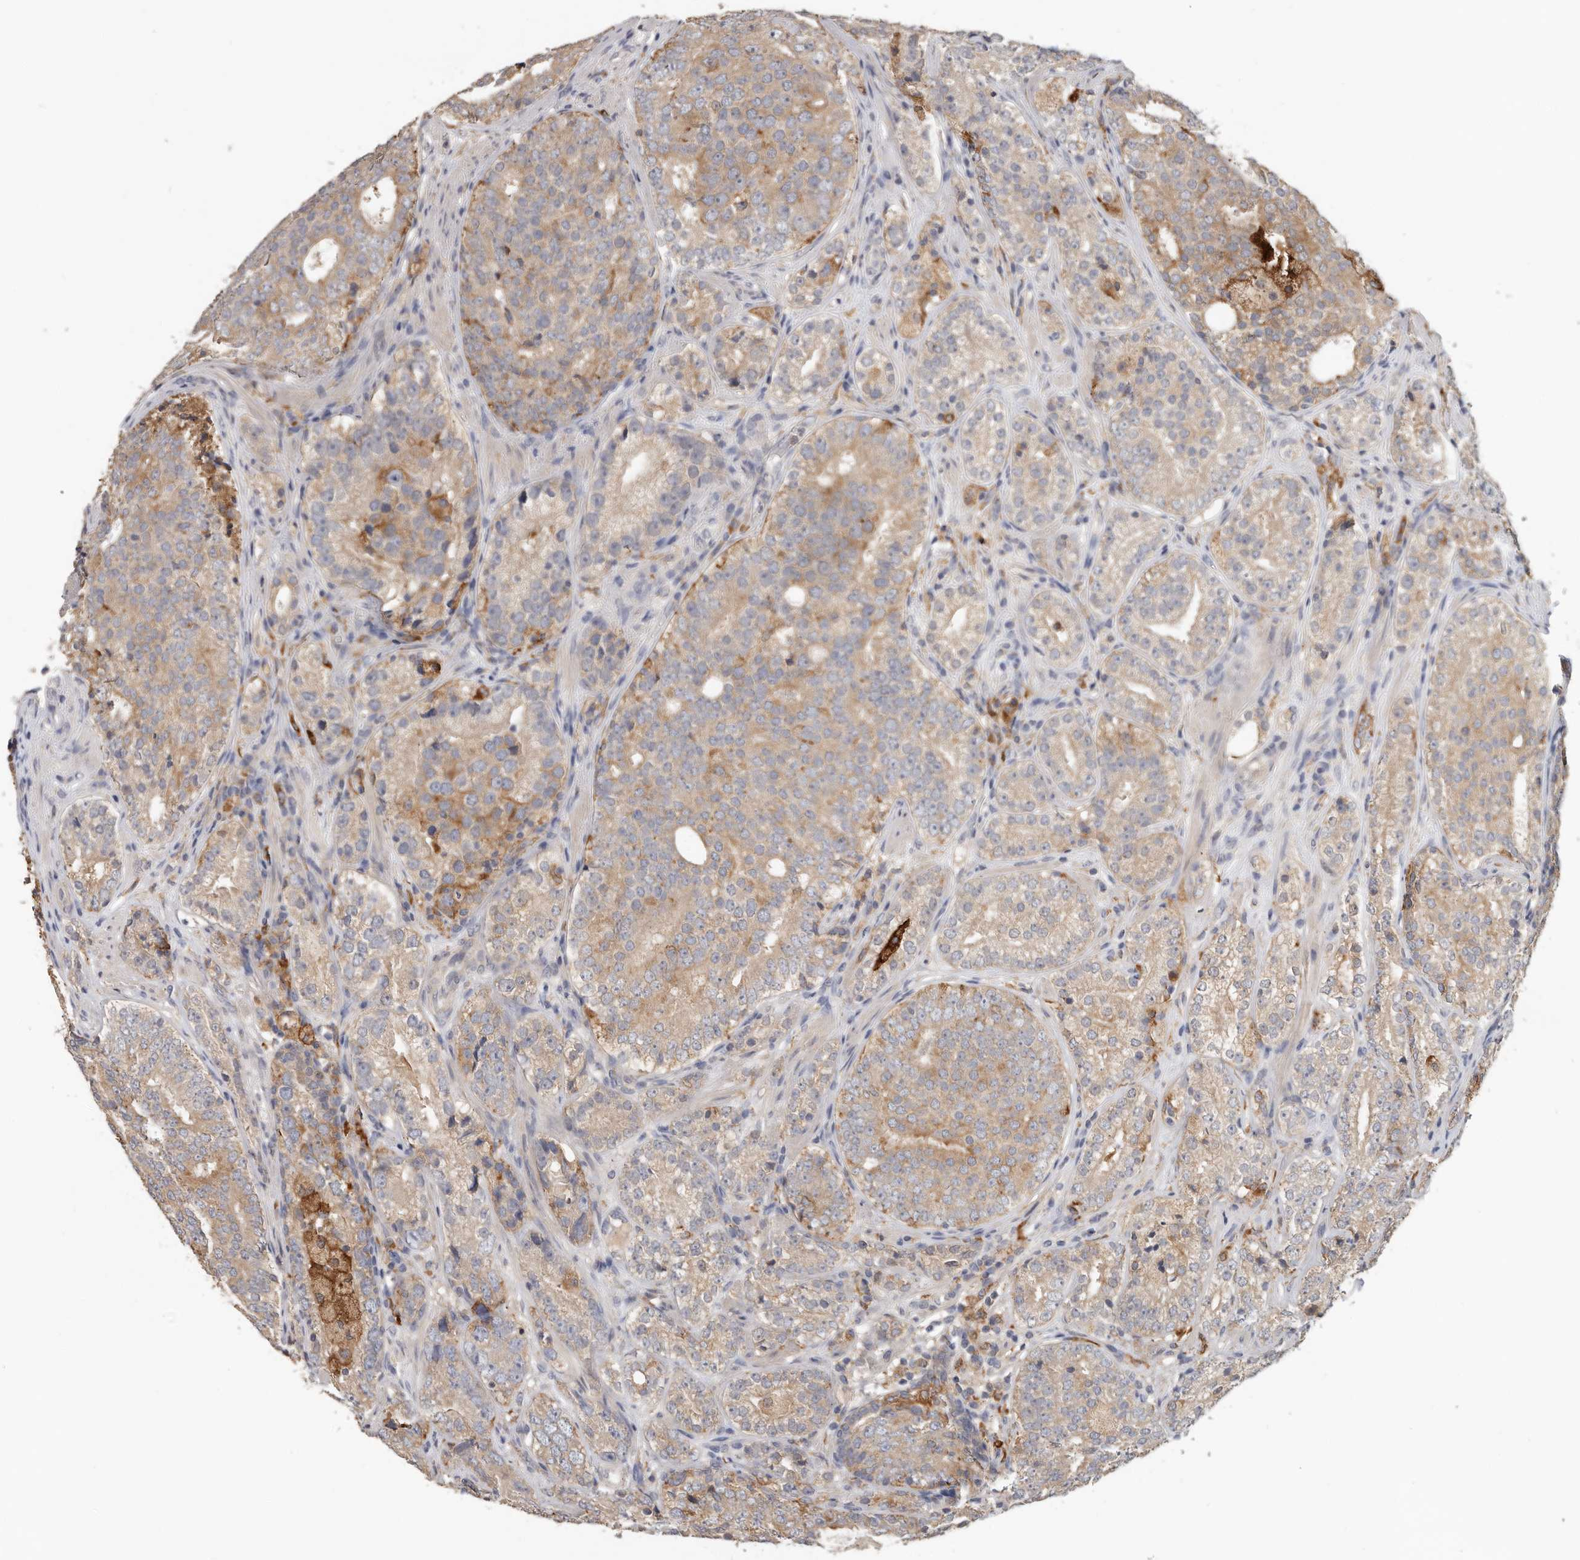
{"staining": {"intensity": "moderate", "quantity": ">75%", "location": "cytoplasmic/membranous"}, "tissue": "prostate cancer", "cell_type": "Tumor cells", "image_type": "cancer", "snomed": [{"axis": "morphology", "description": "Adenocarcinoma, High grade"}, {"axis": "topography", "description": "Prostate"}], "caption": "The micrograph shows staining of prostate cancer, revealing moderate cytoplasmic/membranous protein staining (brown color) within tumor cells.", "gene": "TFRC", "patient": {"sex": "male", "age": 56}}